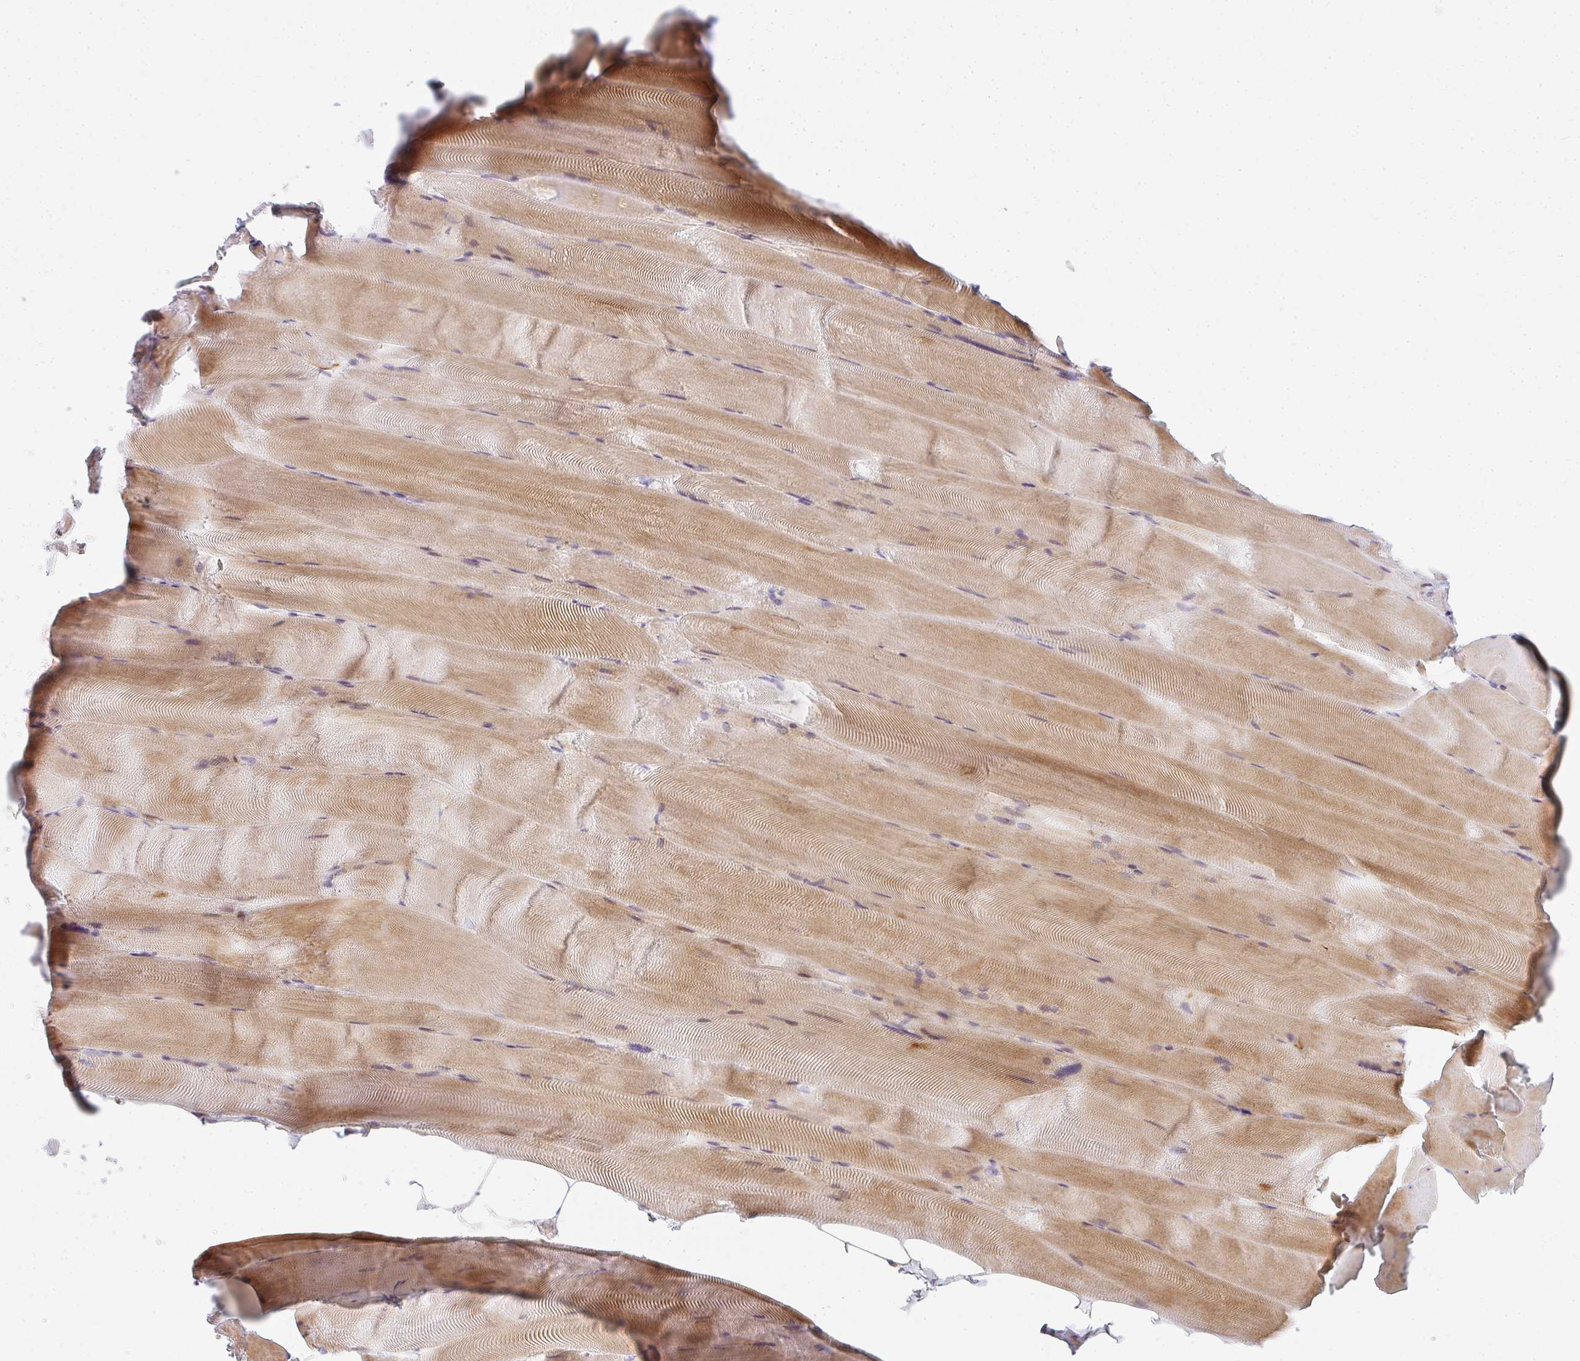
{"staining": {"intensity": "moderate", "quantity": "25%-75%", "location": "cytoplasmic/membranous,nuclear"}, "tissue": "skeletal muscle", "cell_type": "Myocytes", "image_type": "normal", "snomed": [{"axis": "morphology", "description": "Normal tissue, NOS"}, {"axis": "topography", "description": "Skeletal muscle"}], "caption": "Unremarkable skeletal muscle was stained to show a protein in brown. There is medium levels of moderate cytoplasmic/membranous,nuclear staining in approximately 25%-75% of myocytes.", "gene": "PLA2G5", "patient": {"sex": "female", "age": 64}}